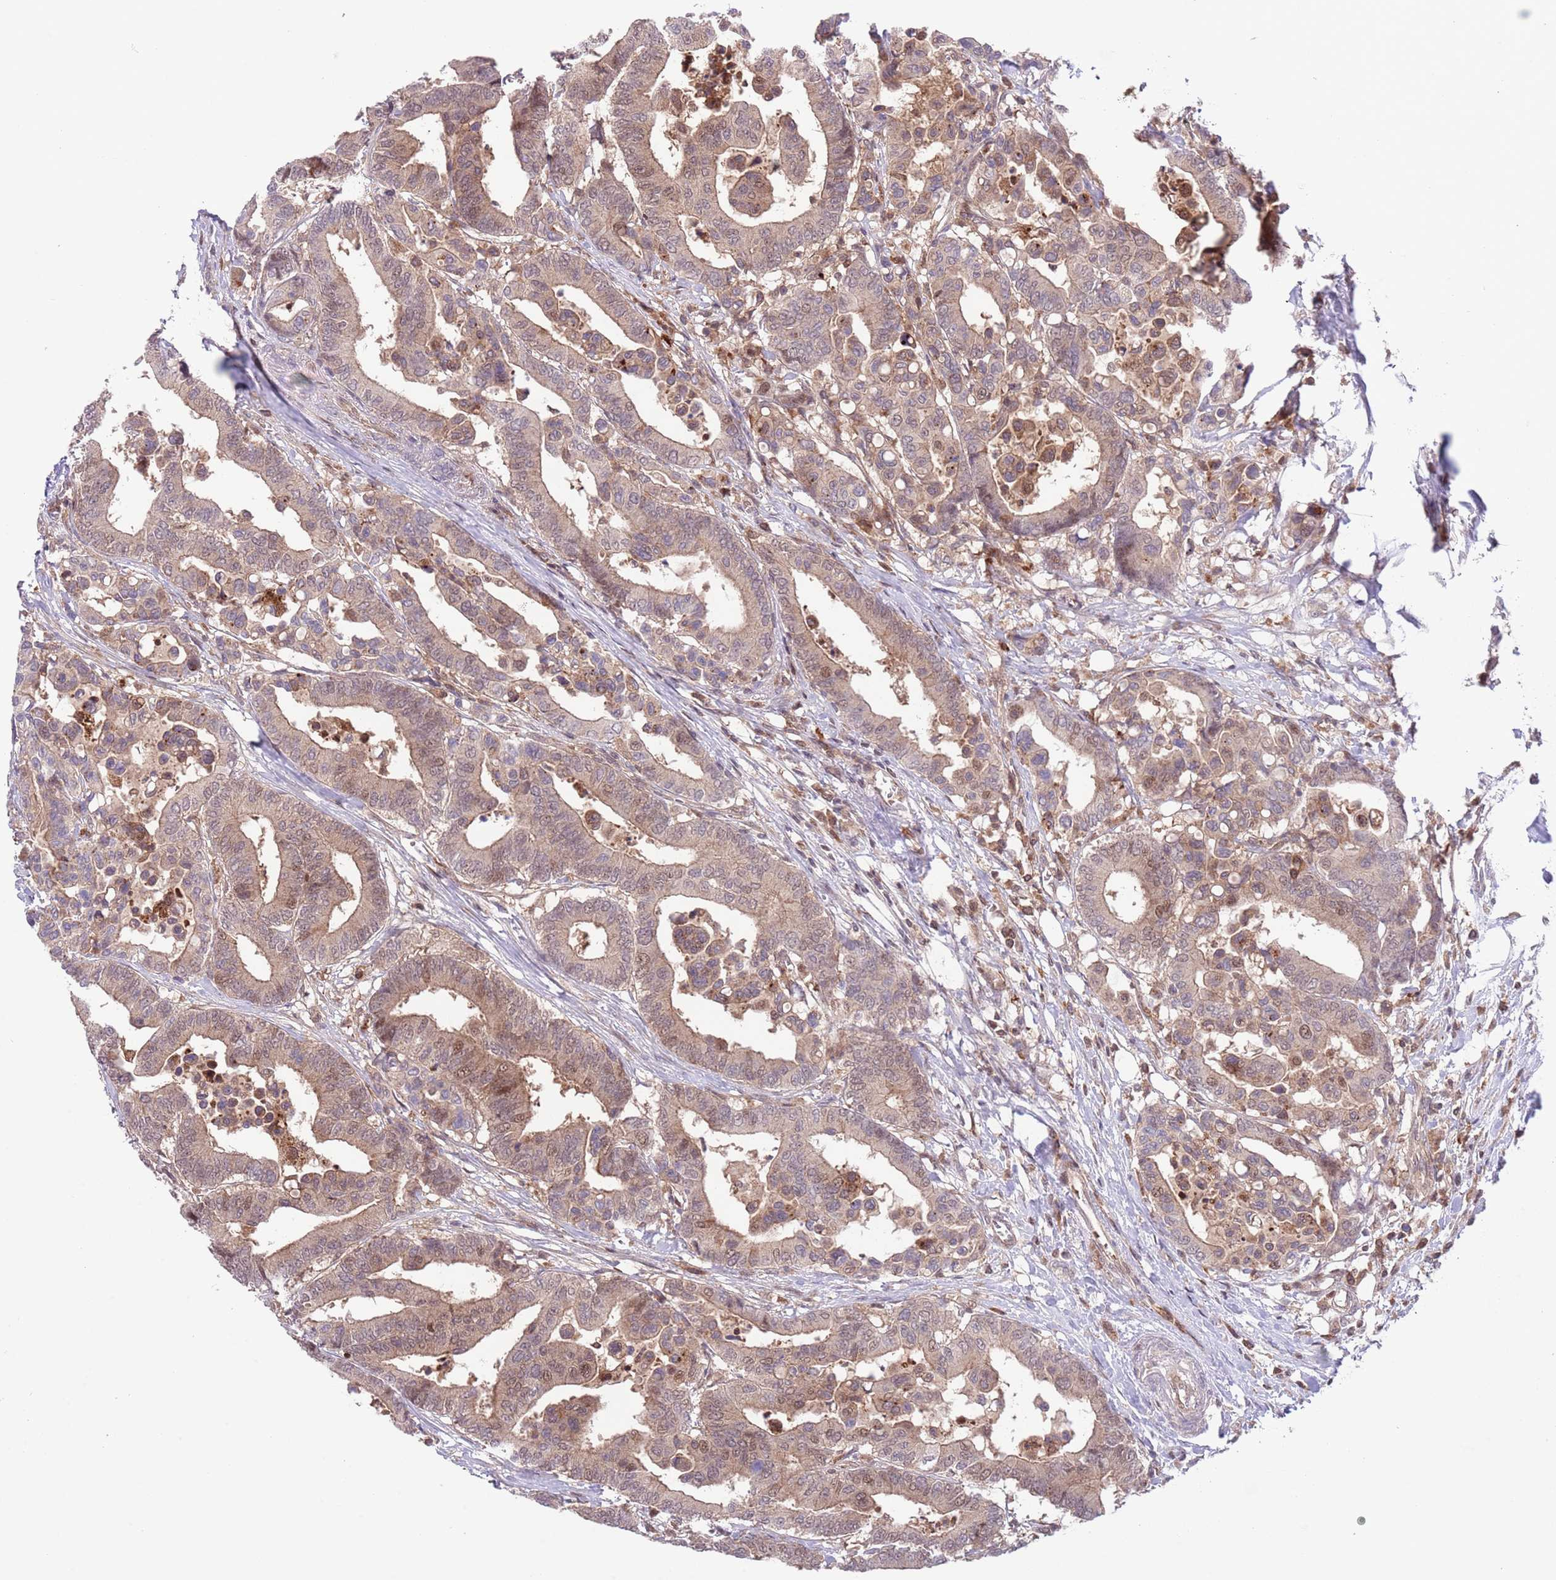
{"staining": {"intensity": "weak", "quantity": ">75%", "location": "cytoplasmic/membranous,nuclear"}, "tissue": "colorectal cancer", "cell_type": "Tumor cells", "image_type": "cancer", "snomed": [{"axis": "morphology", "description": "Normal tissue, NOS"}, {"axis": "morphology", "description": "Adenocarcinoma, NOS"}, {"axis": "topography", "description": "Colon"}], "caption": "Protein analysis of colorectal cancer tissue shows weak cytoplasmic/membranous and nuclear staining in about >75% of tumor cells. (IHC, brightfield microscopy, high magnification).", "gene": "HDHD2", "patient": {"sex": "male", "age": 82}}